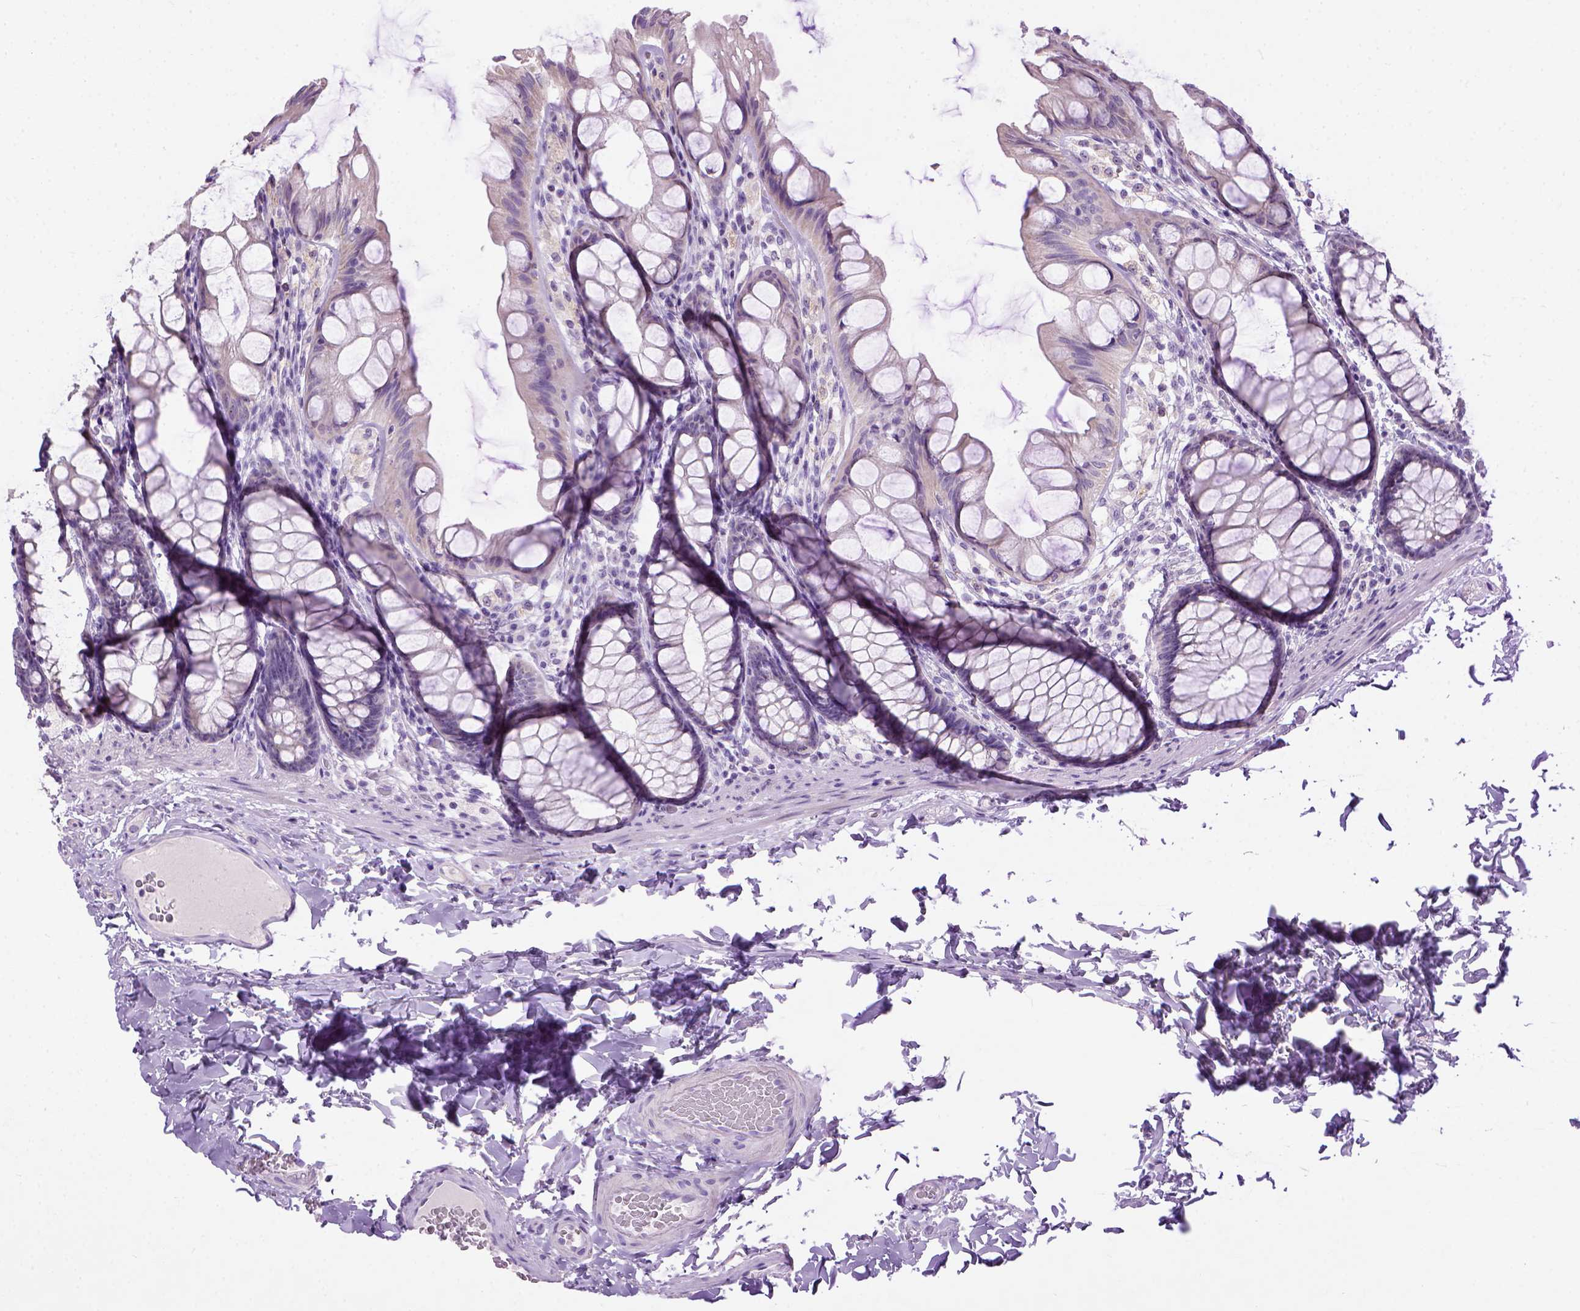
{"staining": {"intensity": "negative", "quantity": "none", "location": "none"}, "tissue": "colon", "cell_type": "Endothelial cells", "image_type": "normal", "snomed": [{"axis": "morphology", "description": "Normal tissue, NOS"}, {"axis": "topography", "description": "Colon"}], "caption": "The histopathology image shows no significant positivity in endothelial cells of colon.", "gene": "UTP4", "patient": {"sex": "male", "age": 47}}